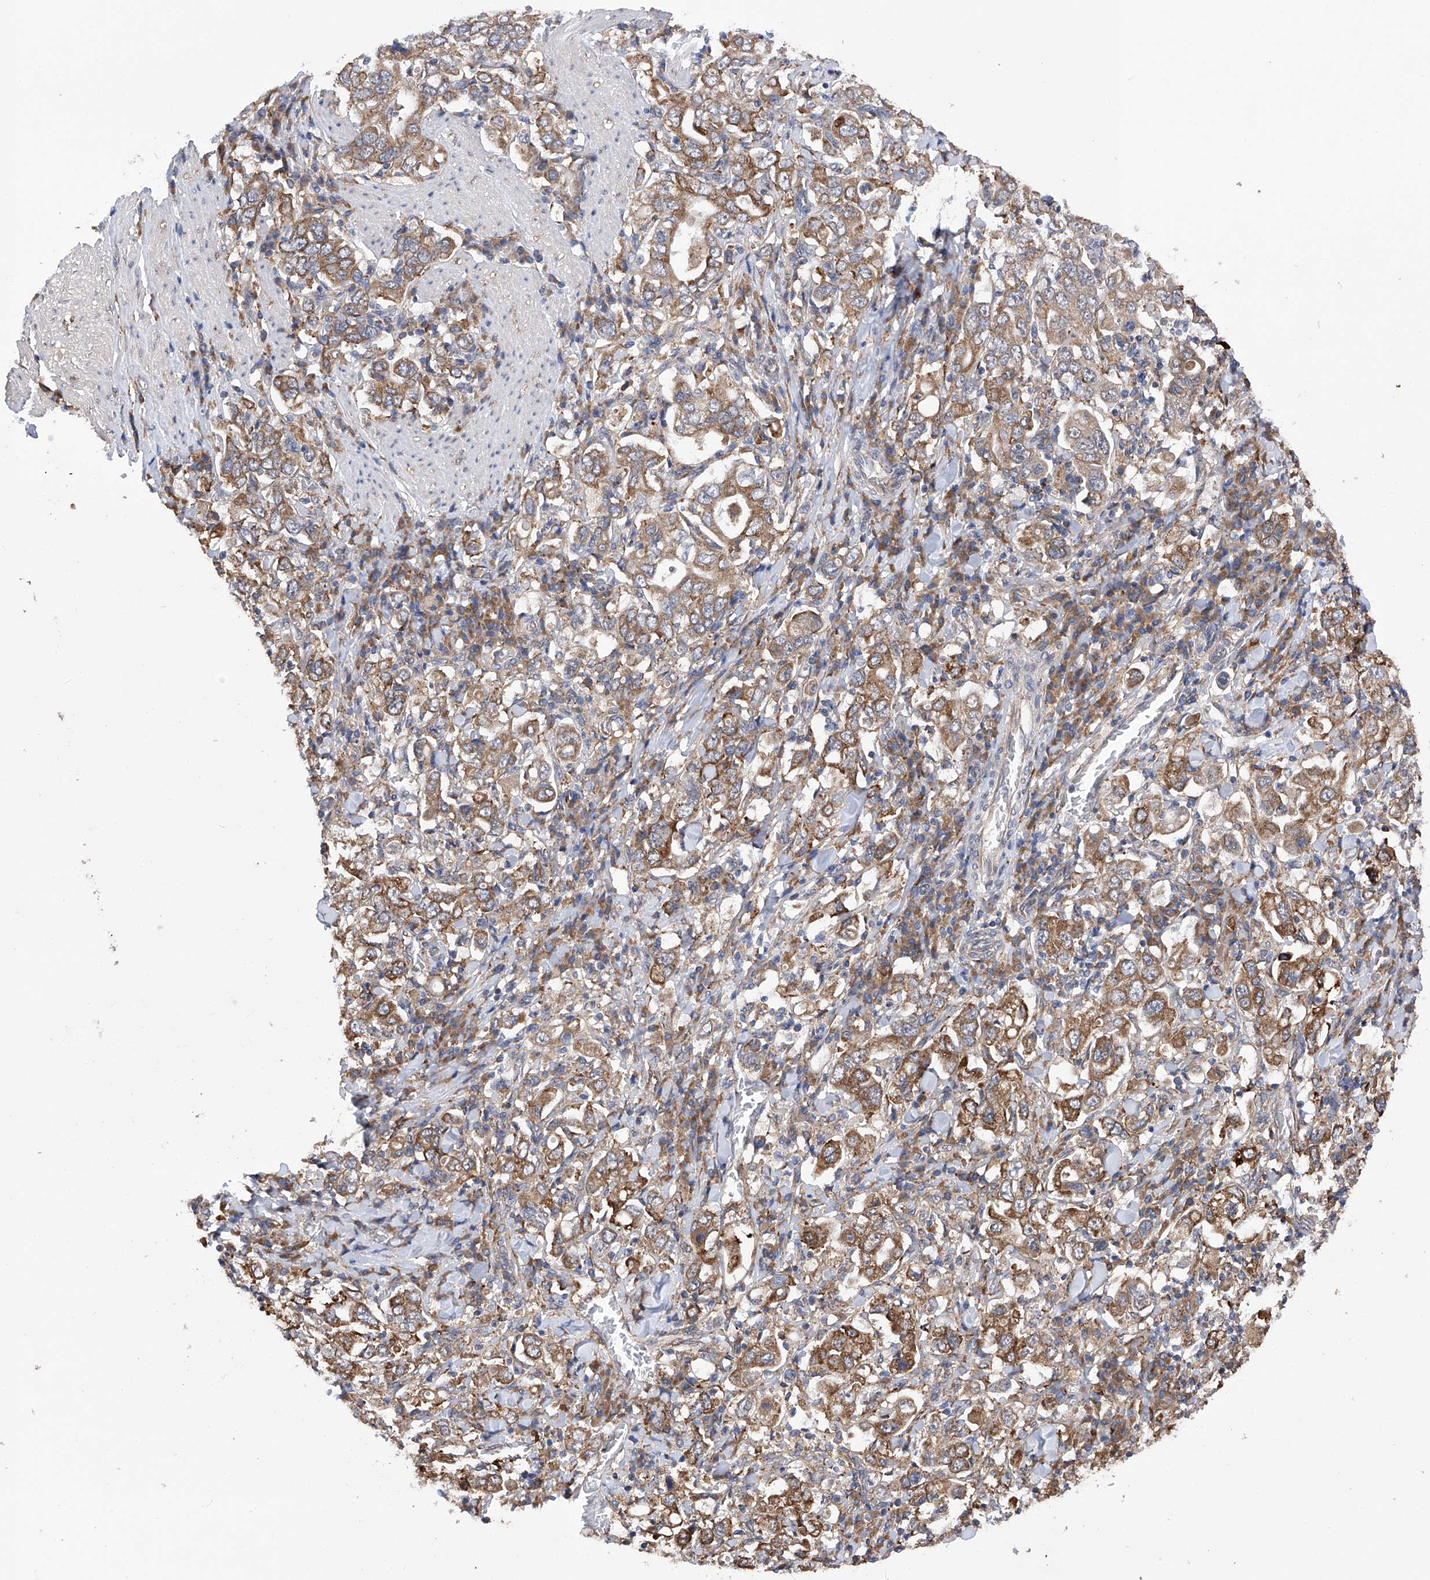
{"staining": {"intensity": "moderate", "quantity": ">75%", "location": "cytoplasmic/membranous"}, "tissue": "stomach cancer", "cell_type": "Tumor cells", "image_type": "cancer", "snomed": [{"axis": "morphology", "description": "Adenocarcinoma, NOS"}, {"axis": "topography", "description": "Stomach, upper"}], "caption": "Stomach adenocarcinoma stained with a protein marker shows moderate staining in tumor cells.", "gene": "DNAH8", "patient": {"sex": "male", "age": 62}}